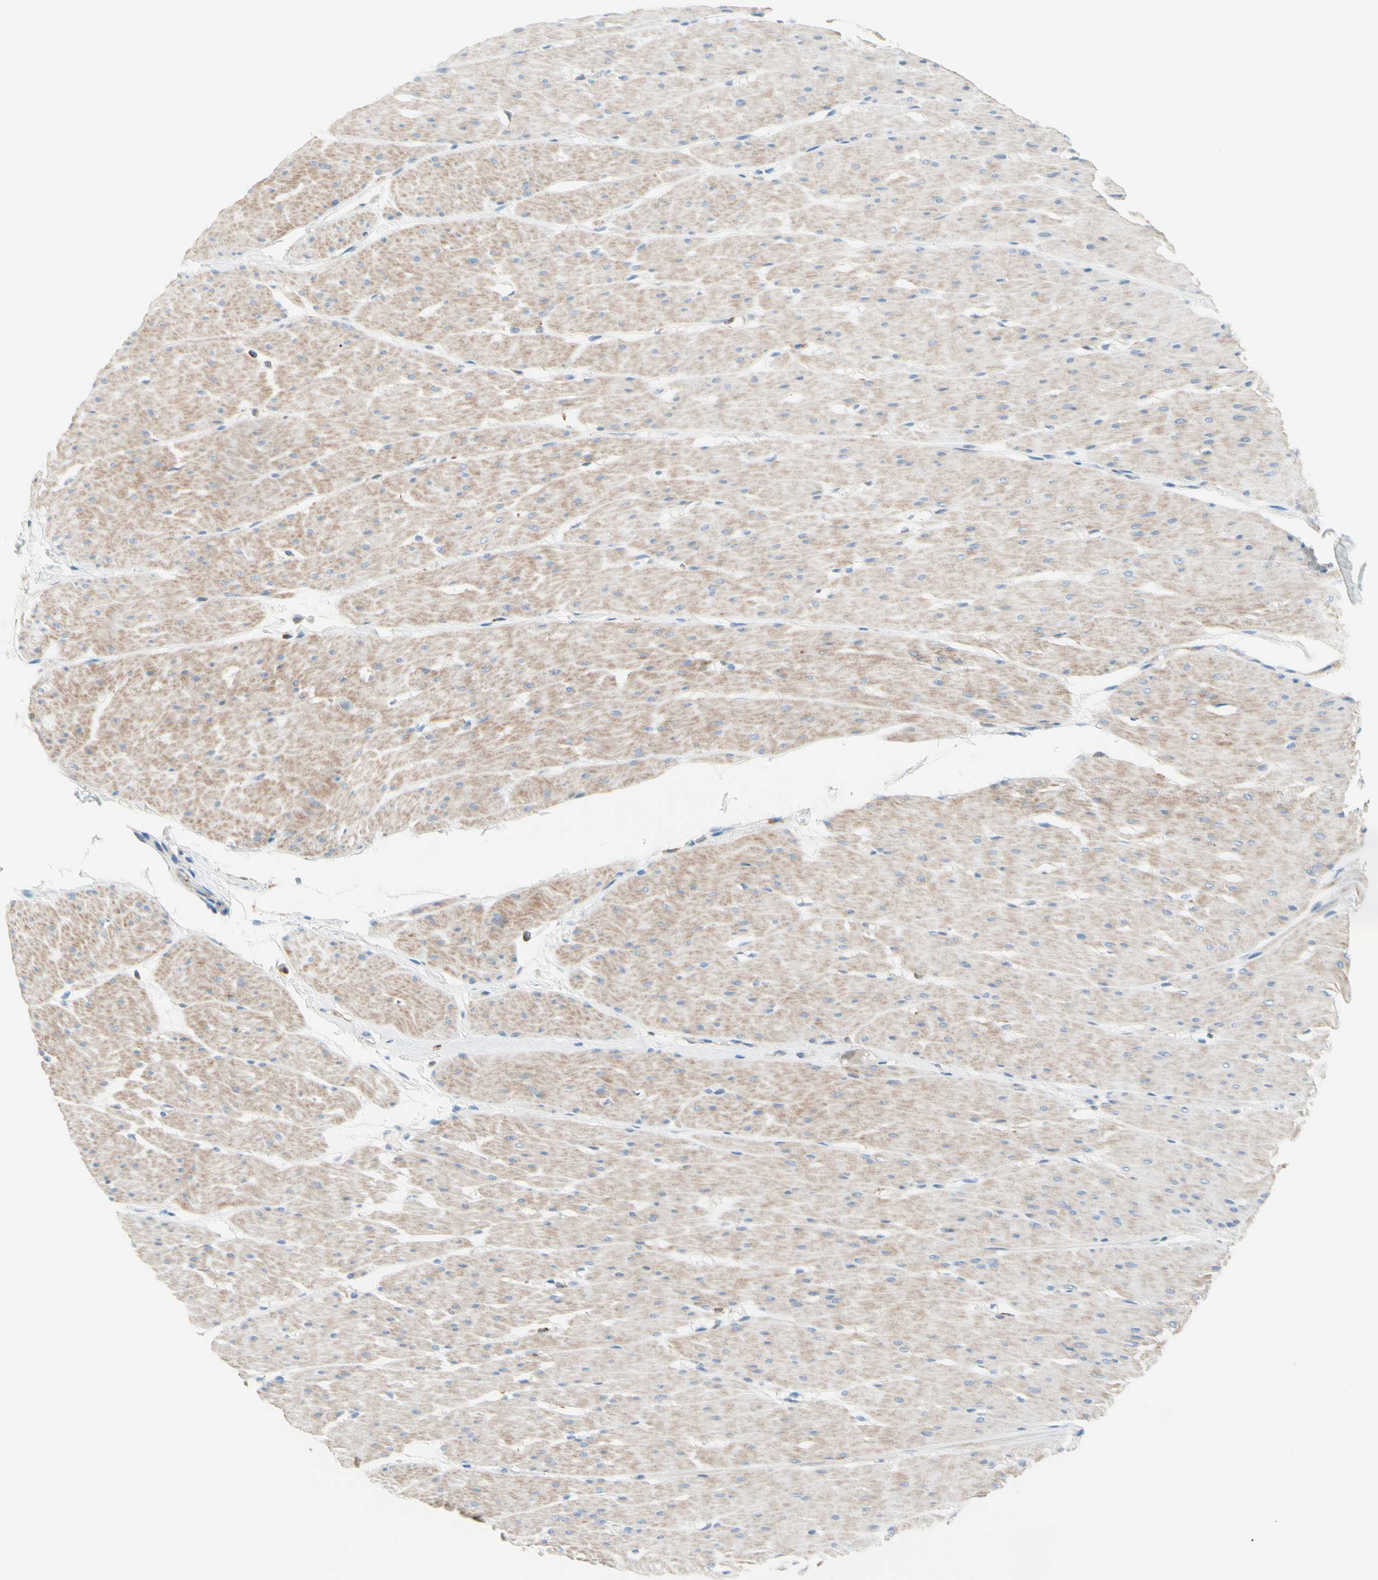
{"staining": {"intensity": "moderate", "quantity": ">75%", "location": "cytoplasmic/membranous"}, "tissue": "smooth muscle", "cell_type": "Smooth muscle cells", "image_type": "normal", "snomed": [{"axis": "morphology", "description": "Normal tissue, NOS"}, {"axis": "topography", "description": "Smooth muscle"}, {"axis": "topography", "description": "Colon"}], "caption": "Immunohistochemistry histopathology image of normal smooth muscle: smooth muscle stained using immunohistochemistry (IHC) shows medium levels of moderate protein expression localized specifically in the cytoplasmic/membranous of smooth muscle cells, appearing as a cytoplasmic/membranous brown color.", "gene": "SEMA4C", "patient": {"sex": "male", "age": 67}}